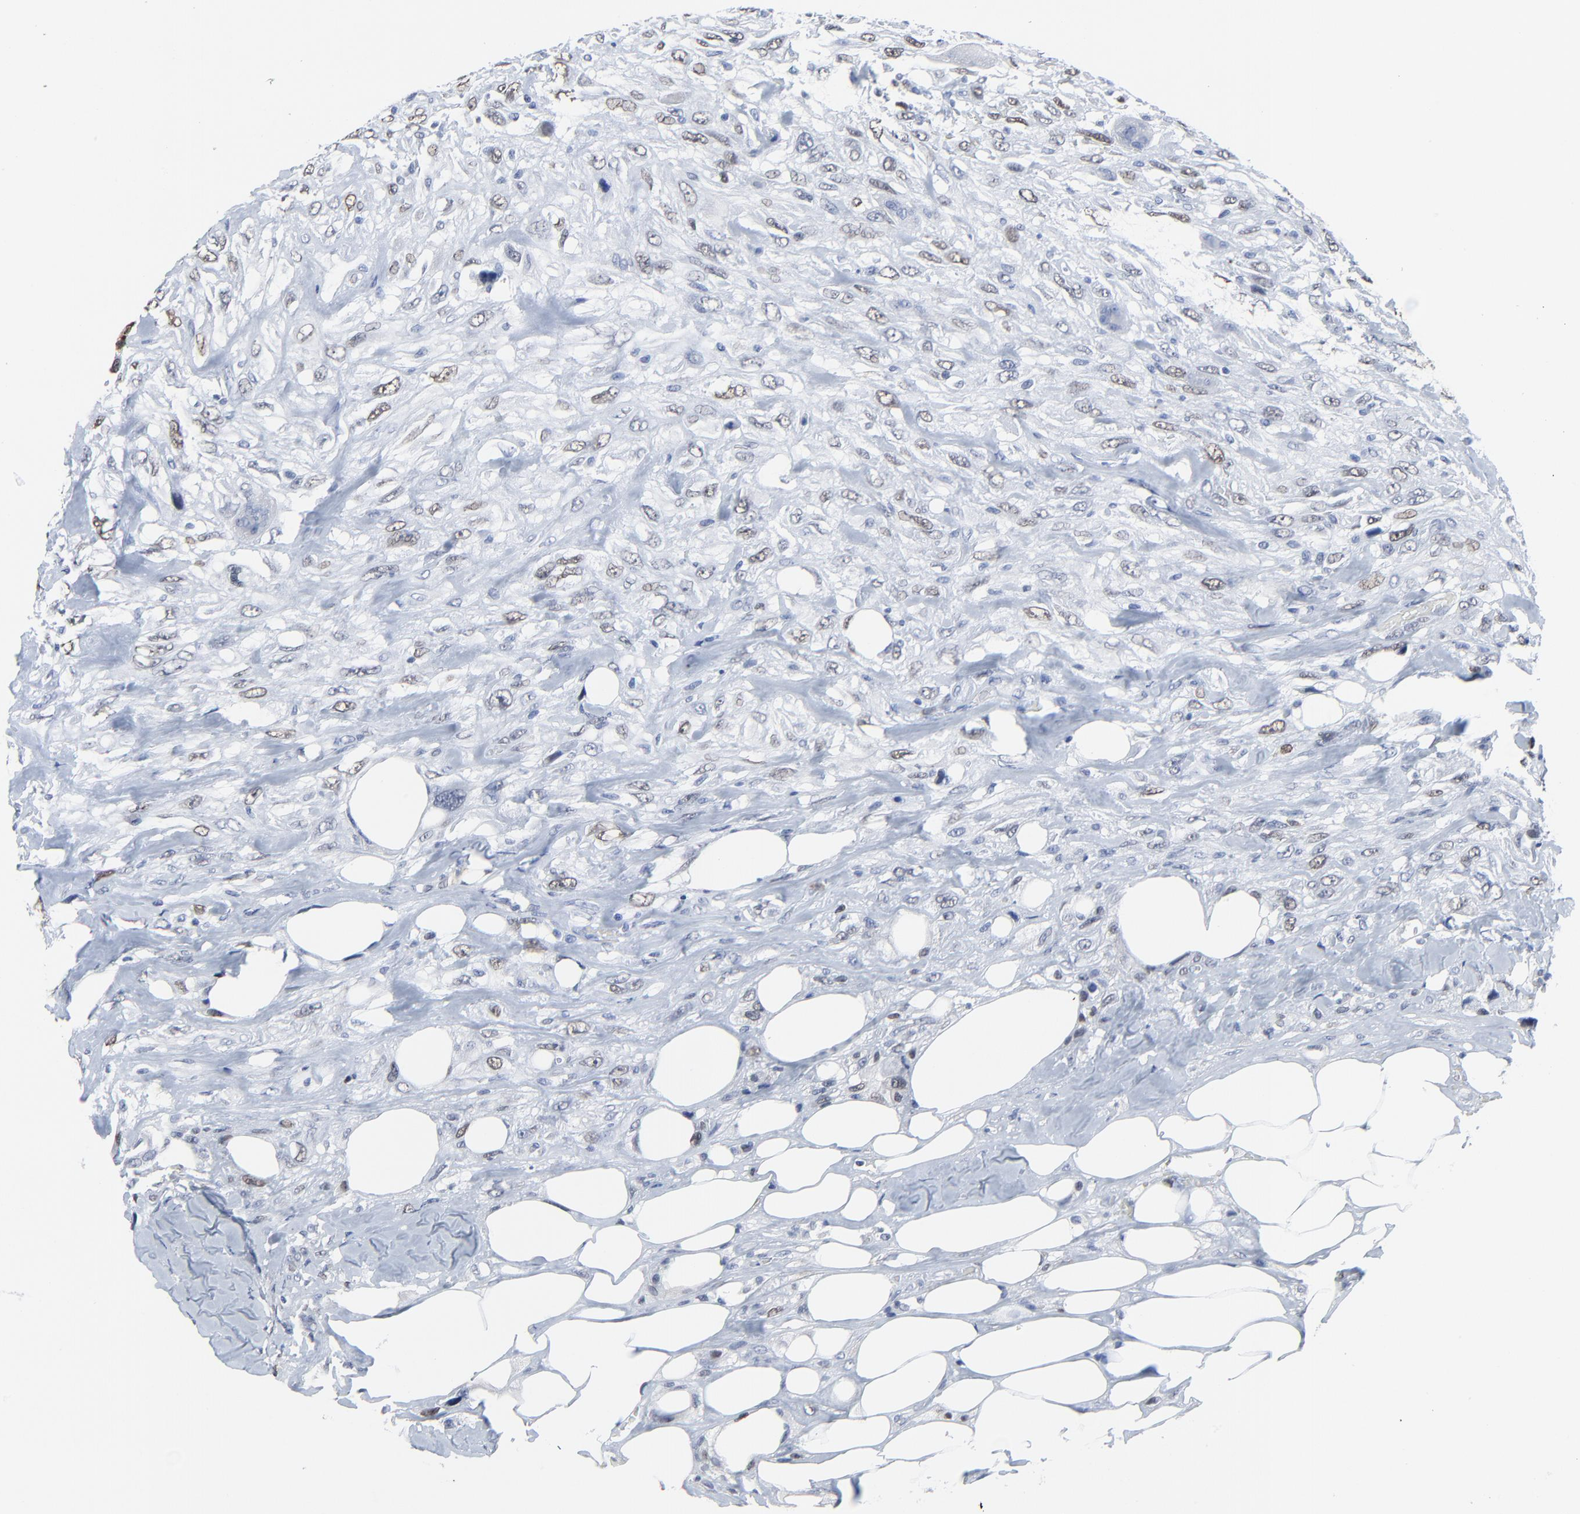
{"staining": {"intensity": "weak", "quantity": "<25%", "location": "nuclear"}, "tissue": "breast cancer", "cell_type": "Tumor cells", "image_type": "cancer", "snomed": [{"axis": "morphology", "description": "Neoplasm, malignant, NOS"}, {"axis": "topography", "description": "Breast"}], "caption": "DAB (3,3'-diaminobenzidine) immunohistochemical staining of neoplasm (malignant) (breast) exhibits no significant staining in tumor cells. Brightfield microscopy of IHC stained with DAB (brown) and hematoxylin (blue), captured at high magnification.", "gene": "BIRC3", "patient": {"sex": "female", "age": 50}}